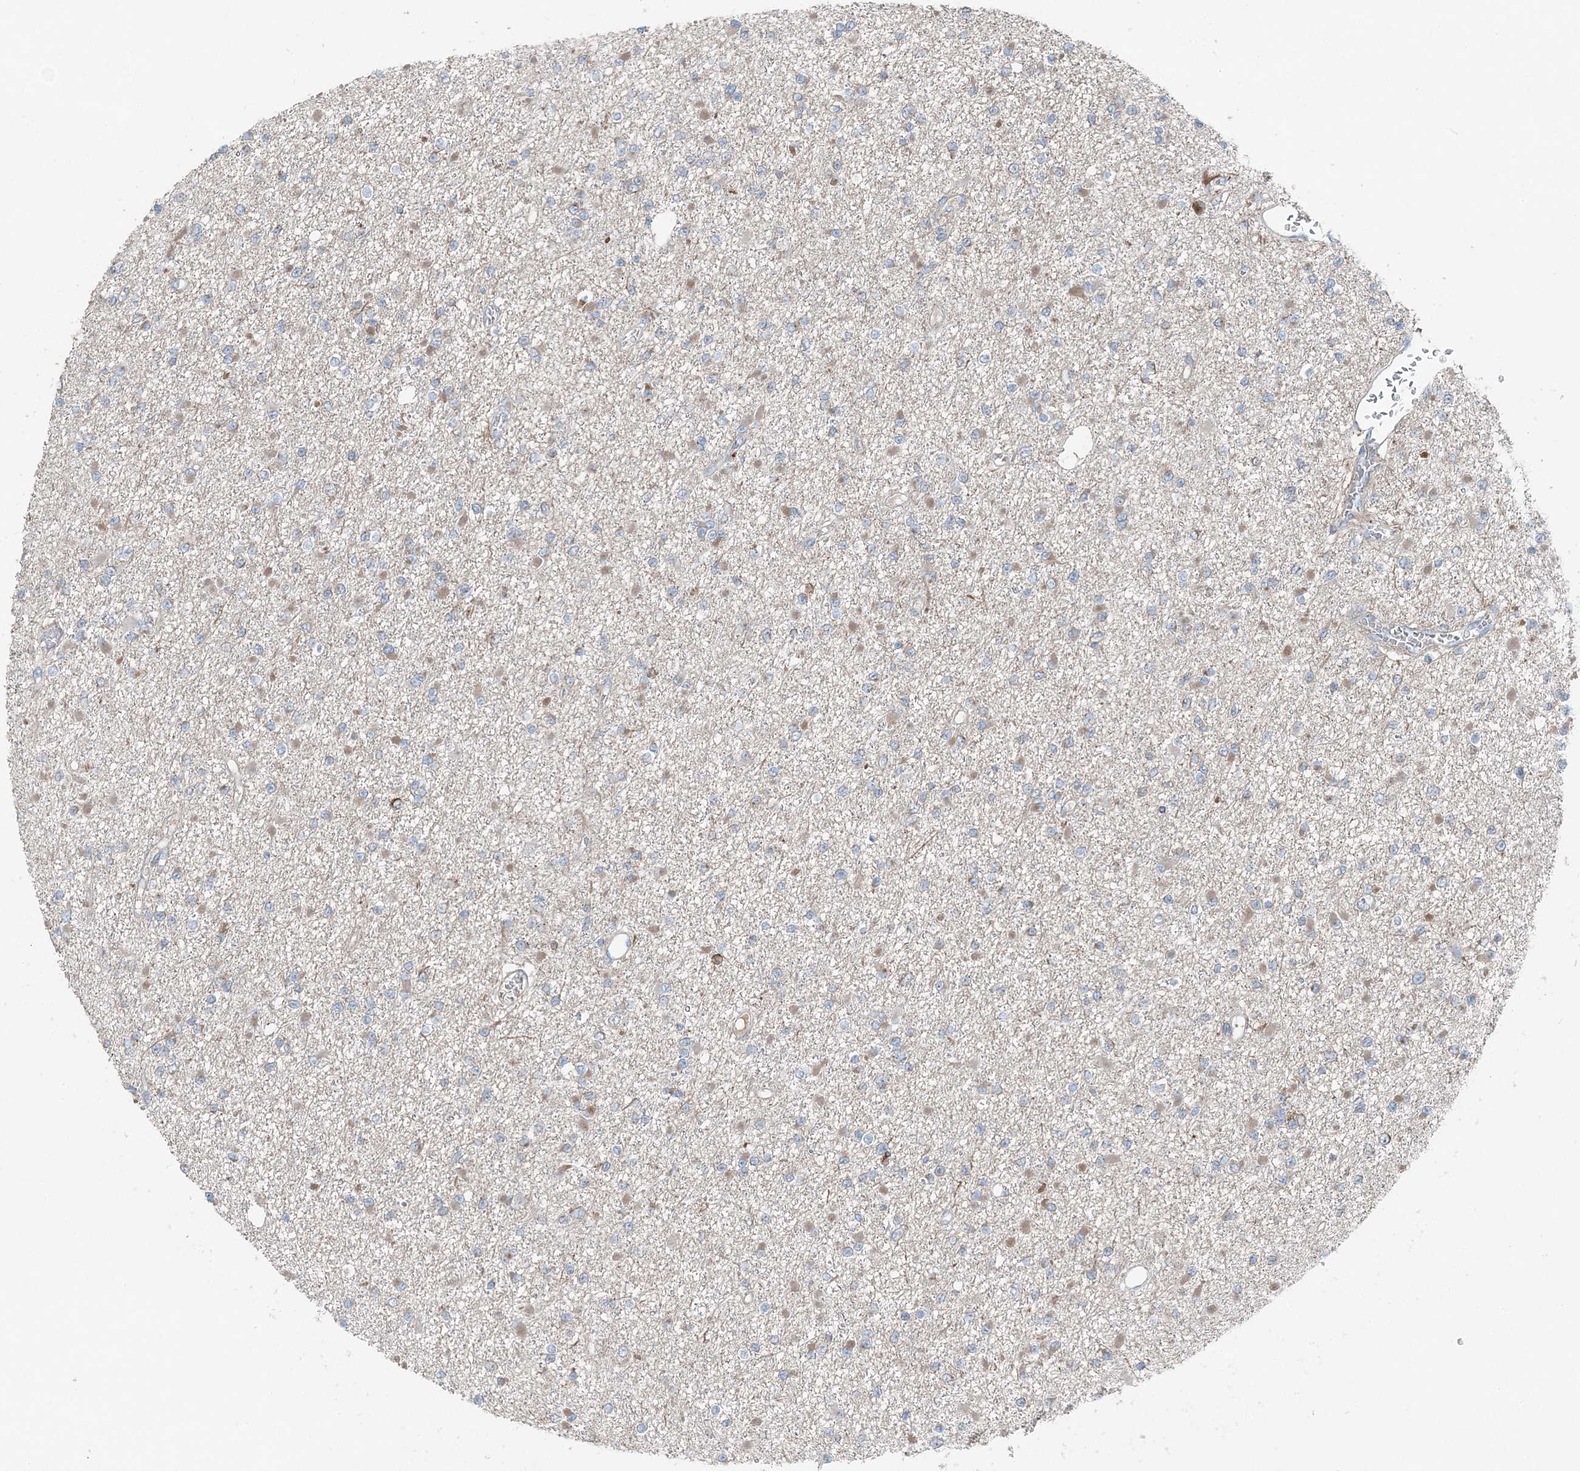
{"staining": {"intensity": "weak", "quantity": "25%-75%", "location": "cytoplasmic/membranous"}, "tissue": "glioma", "cell_type": "Tumor cells", "image_type": "cancer", "snomed": [{"axis": "morphology", "description": "Glioma, malignant, Low grade"}, {"axis": "topography", "description": "Brain"}], "caption": "DAB immunohistochemical staining of malignant glioma (low-grade) shows weak cytoplasmic/membranous protein staining in about 25%-75% of tumor cells.", "gene": "KY", "patient": {"sex": "female", "age": 22}}